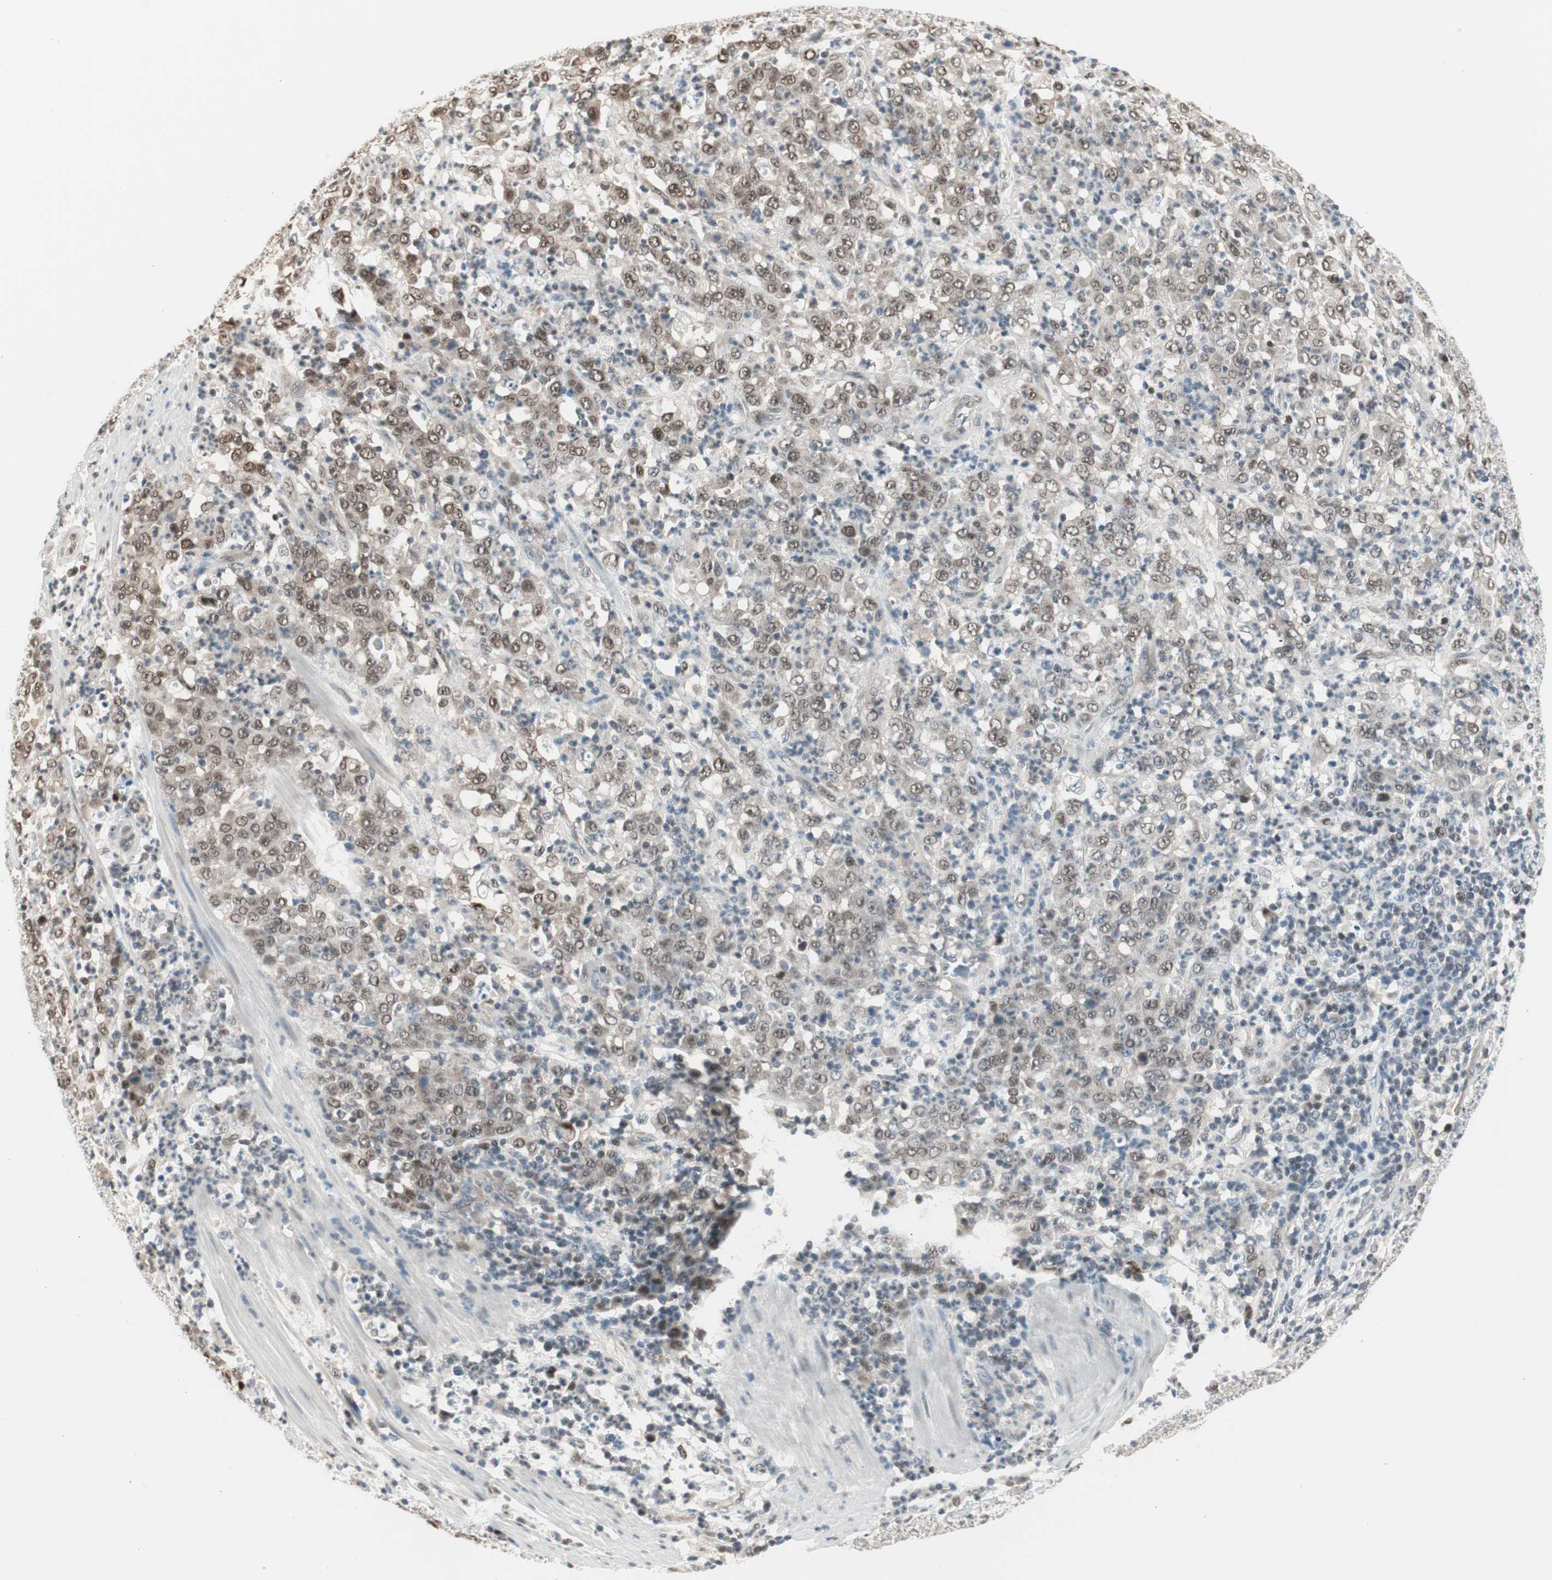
{"staining": {"intensity": "moderate", "quantity": ">75%", "location": "nuclear"}, "tissue": "stomach cancer", "cell_type": "Tumor cells", "image_type": "cancer", "snomed": [{"axis": "morphology", "description": "Adenocarcinoma, NOS"}, {"axis": "topography", "description": "Stomach, lower"}], "caption": "Adenocarcinoma (stomach) tissue reveals moderate nuclear positivity in approximately >75% of tumor cells, visualized by immunohistochemistry.", "gene": "LONP2", "patient": {"sex": "female", "age": 71}}